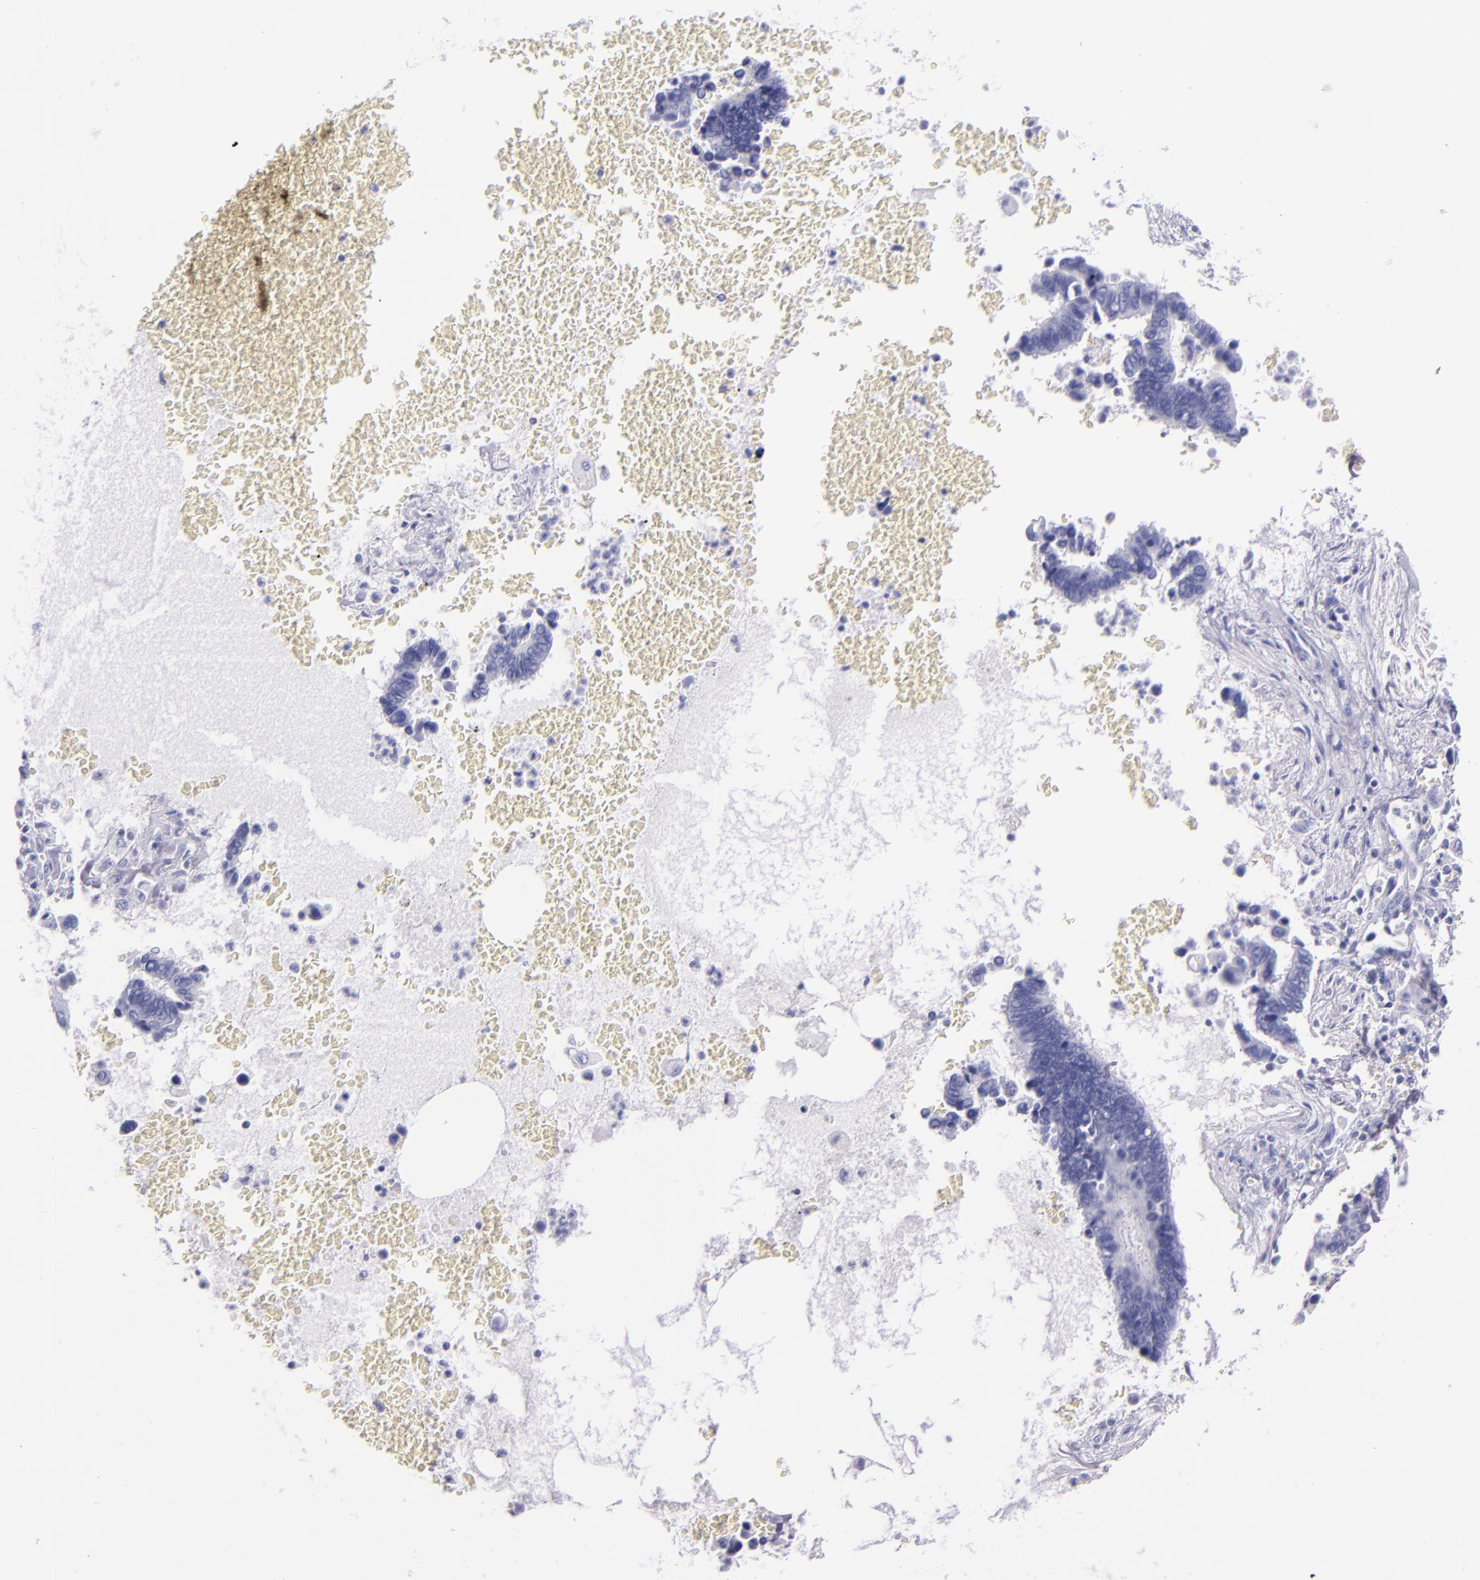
{"staining": {"intensity": "negative", "quantity": "none", "location": "none"}, "tissue": "pancreatic cancer", "cell_type": "Tumor cells", "image_type": "cancer", "snomed": [{"axis": "morphology", "description": "Adenocarcinoma, NOS"}, {"axis": "topography", "description": "Pancreas"}], "caption": "Immunohistochemistry (IHC) micrograph of neoplastic tissue: human adenocarcinoma (pancreatic) stained with DAB (3,3'-diaminobenzidine) reveals no significant protein staining in tumor cells.", "gene": "SFTPA2", "patient": {"sex": "female", "age": 70}}